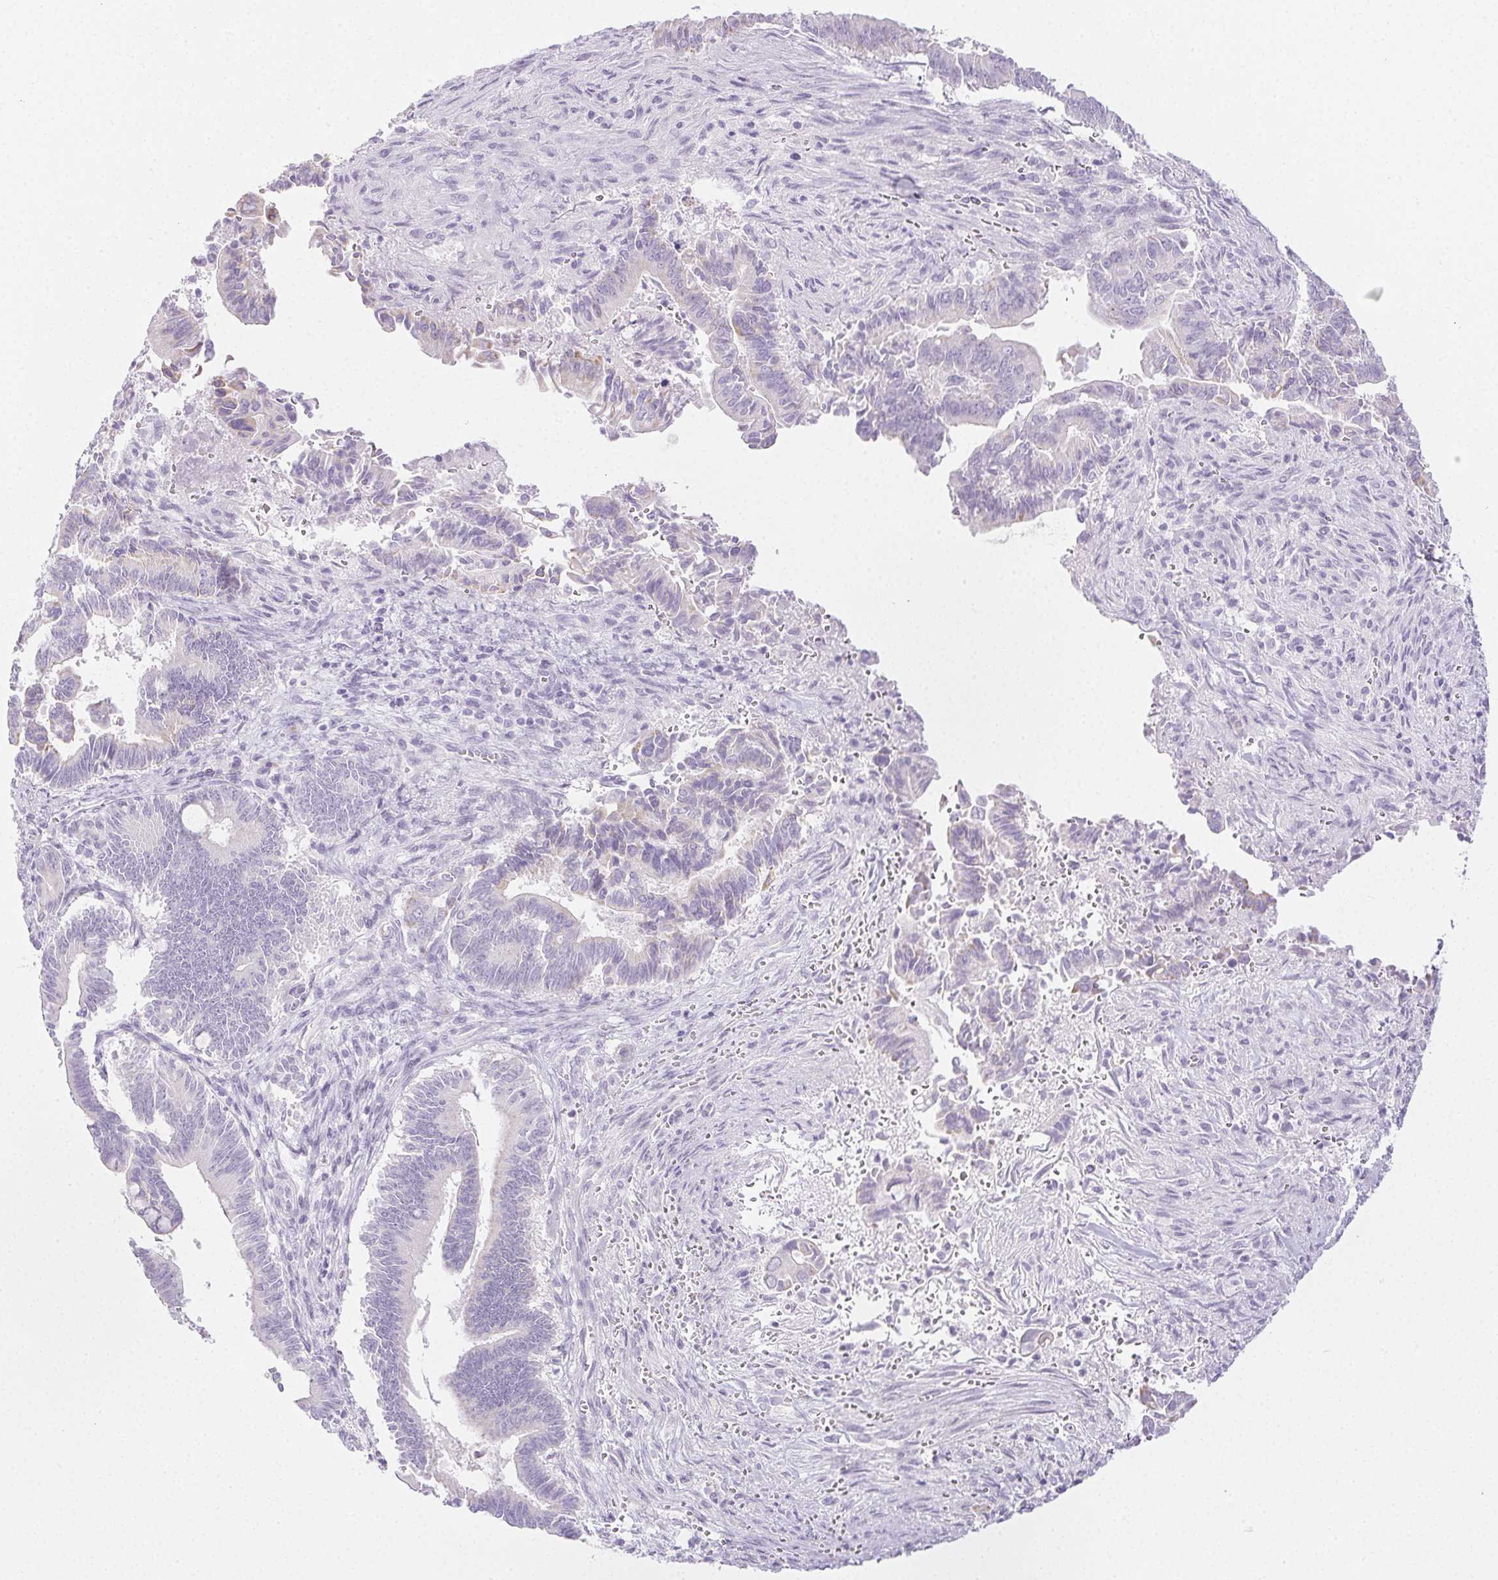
{"staining": {"intensity": "negative", "quantity": "none", "location": "none"}, "tissue": "pancreatic cancer", "cell_type": "Tumor cells", "image_type": "cancer", "snomed": [{"axis": "morphology", "description": "Adenocarcinoma, NOS"}, {"axis": "topography", "description": "Pancreas"}], "caption": "High magnification brightfield microscopy of adenocarcinoma (pancreatic) stained with DAB (brown) and counterstained with hematoxylin (blue): tumor cells show no significant expression.", "gene": "PI3", "patient": {"sex": "male", "age": 68}}